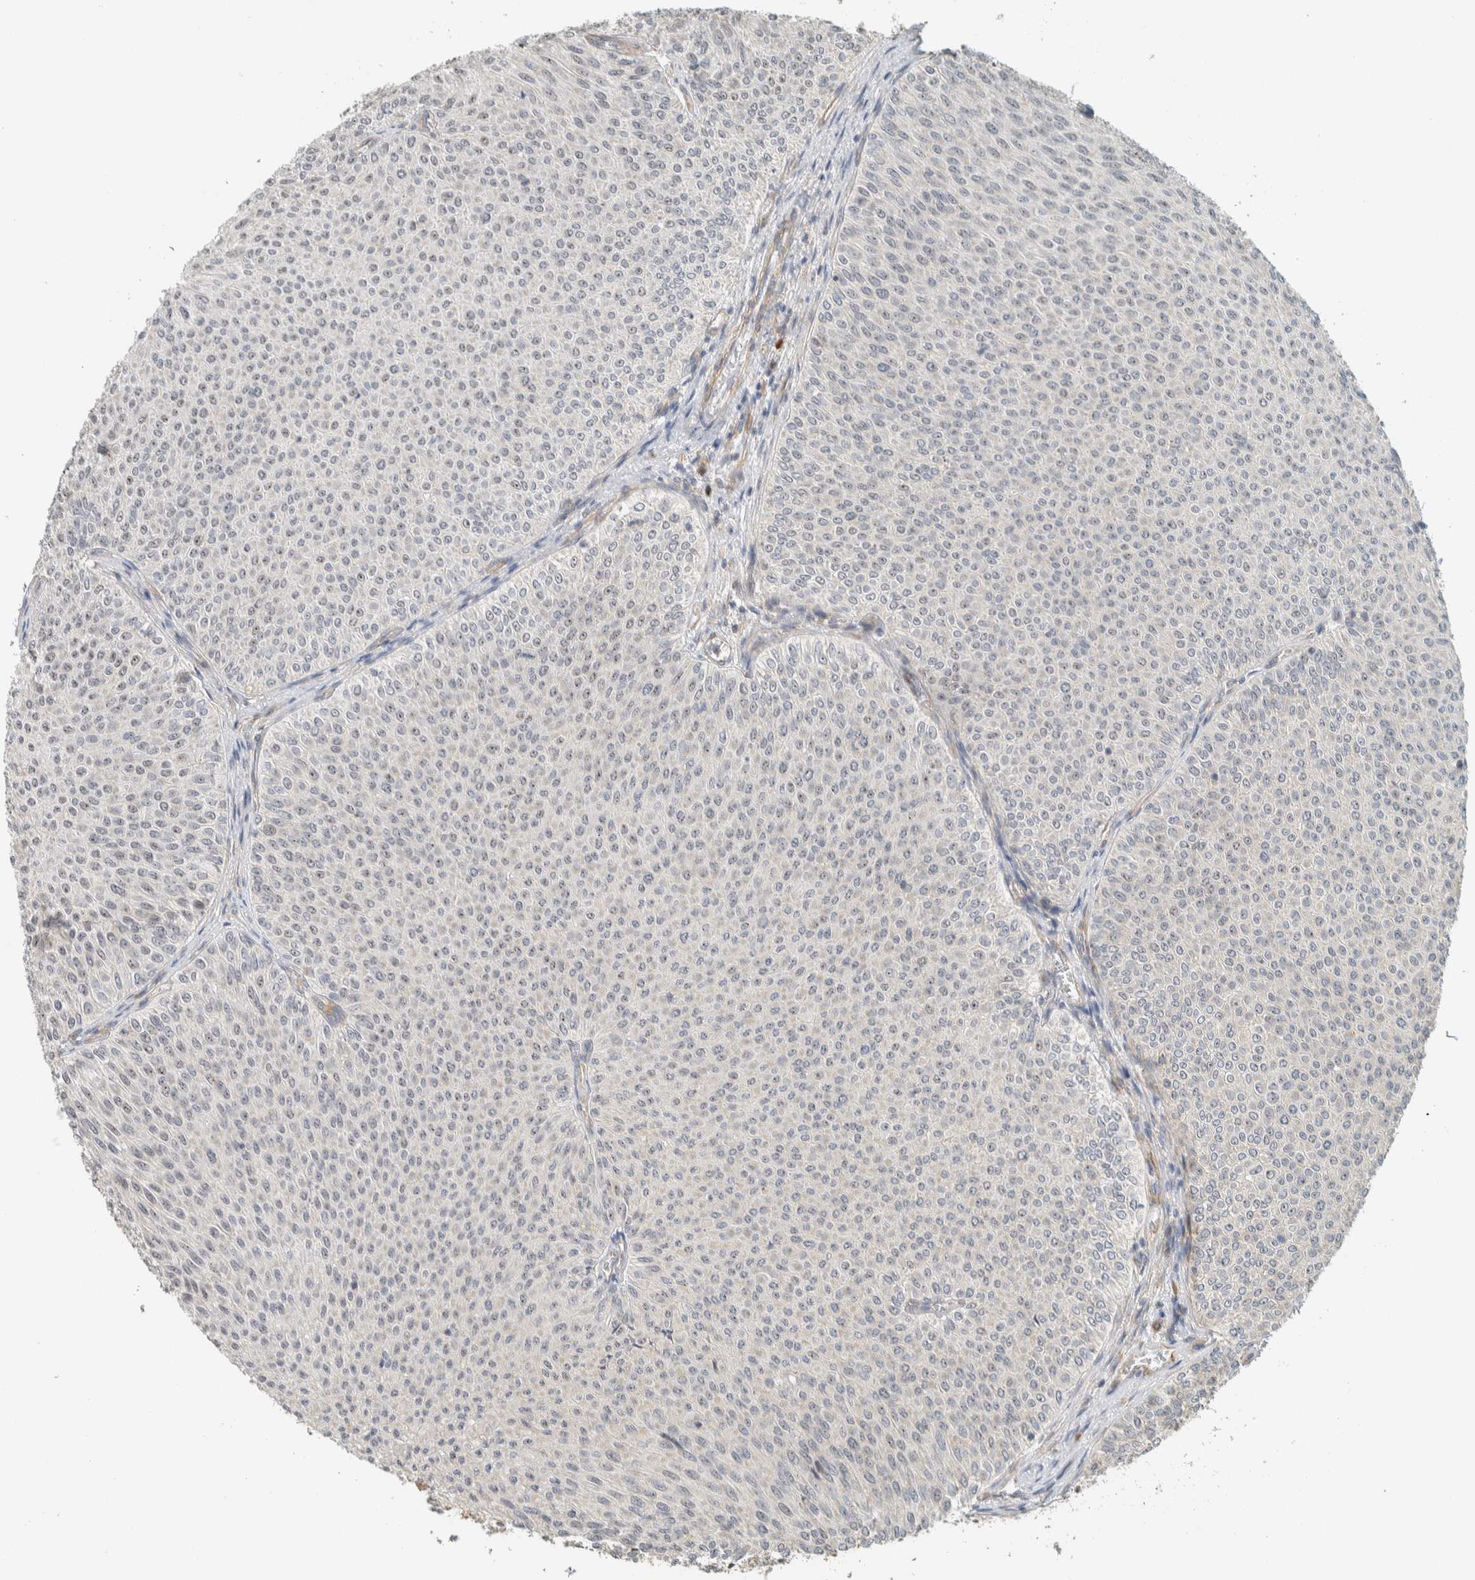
{"staining": {"intensity": "negative", "quantity": "none", "location": "none"}, "tissue": "urothelial cancer", "cell_type": "Tumor cells", "image_type": "cancer", "snomed": [{"axis": "morphology", "description": "Urothelial carcinoma, Low grade"}, {"axis": "topography", "description": "Urinary bladder"}], "caption": "Immunohistochemistry (IHC) image of human urothelial cancer stained for a protein (brown), which reveals no expression in tumor cells.", "gene": "KLHL40", "patient": {"sex": "male", "age": 78}}